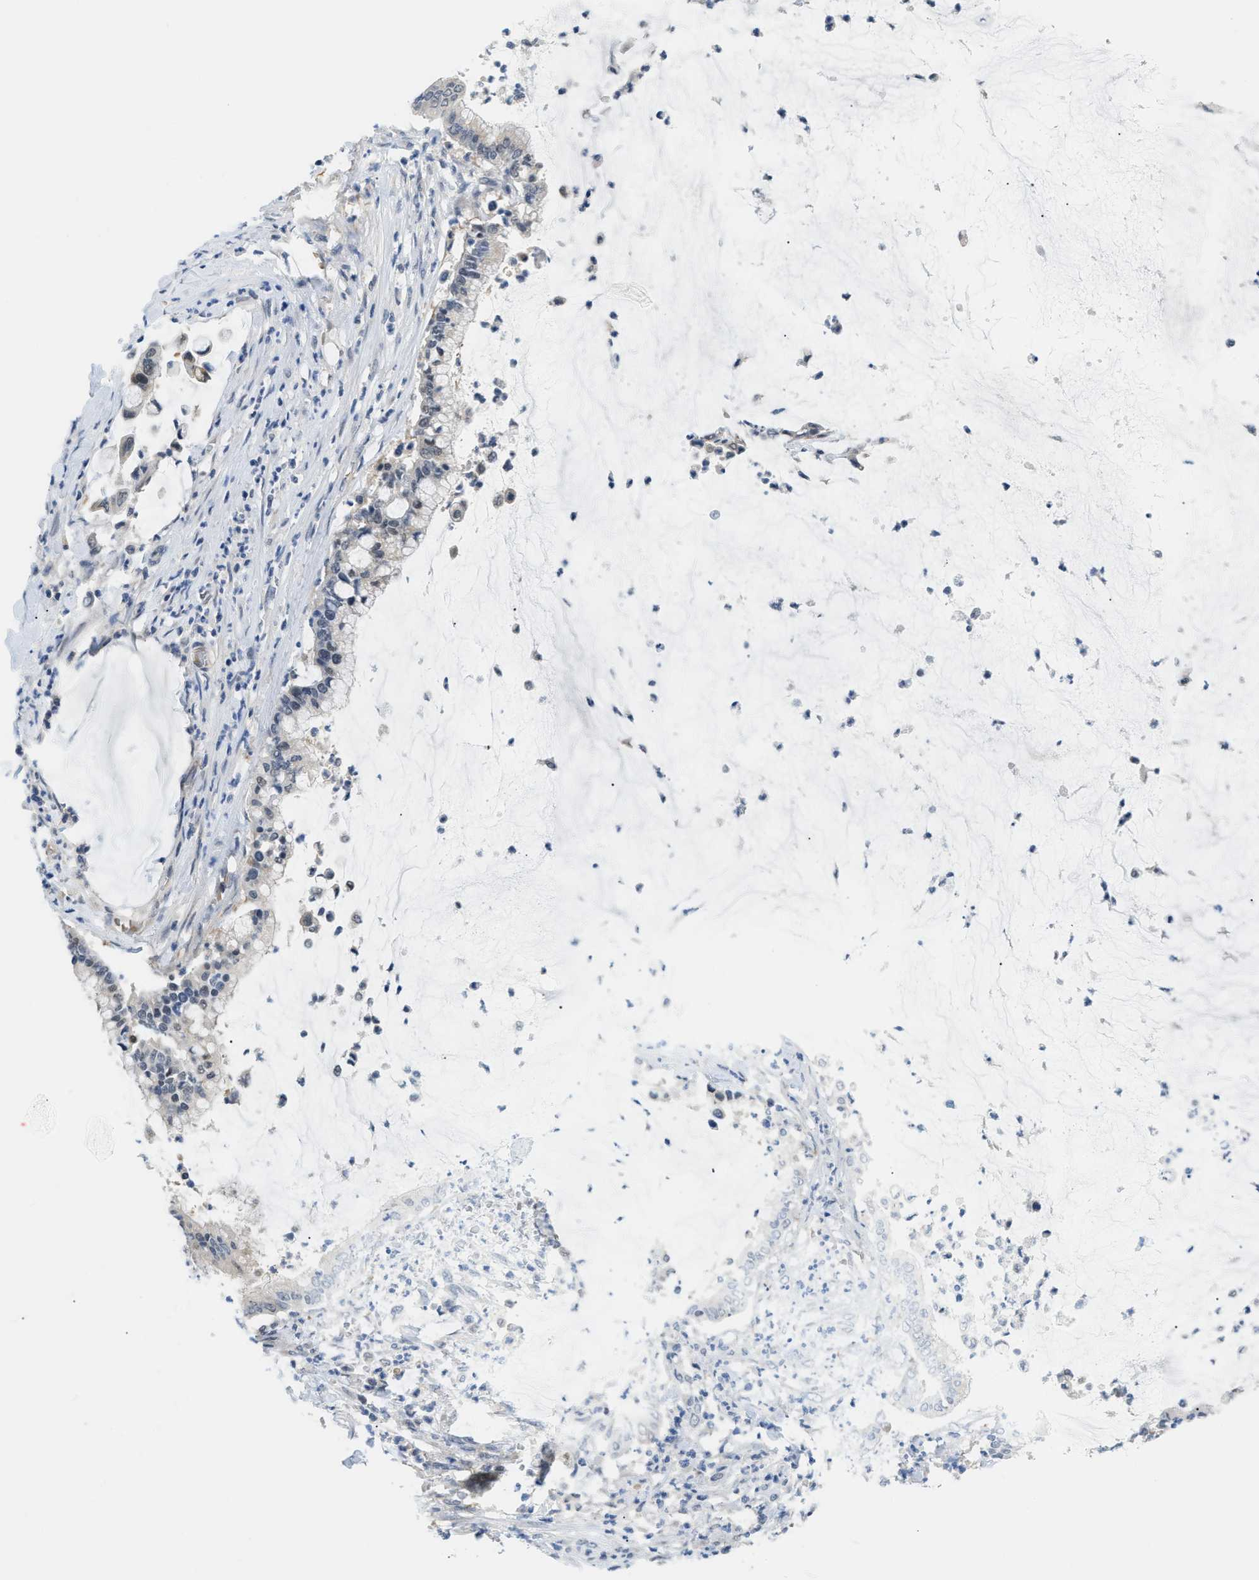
{"staining": {"intensity": "weak", "quantity": "<25%", "location": "cytoplasmic/membranous"}, "tissue": "pancreatic cancer", "cell_type": "Tumor cells", "image_type": "cancer", "snomed": [{"axis": "morphology", "description": "Adenocarcinoma, NOS"}, {"axis": "topography", "description": "Pancreas"}], "caption": "Pancreatic adenocarcinoma stained for a protein using immunohistochemistry (IHC) displays no positivity tumor cells.", "gene": "PSAT1", "patient": {"sex": "male", "age": 41}}